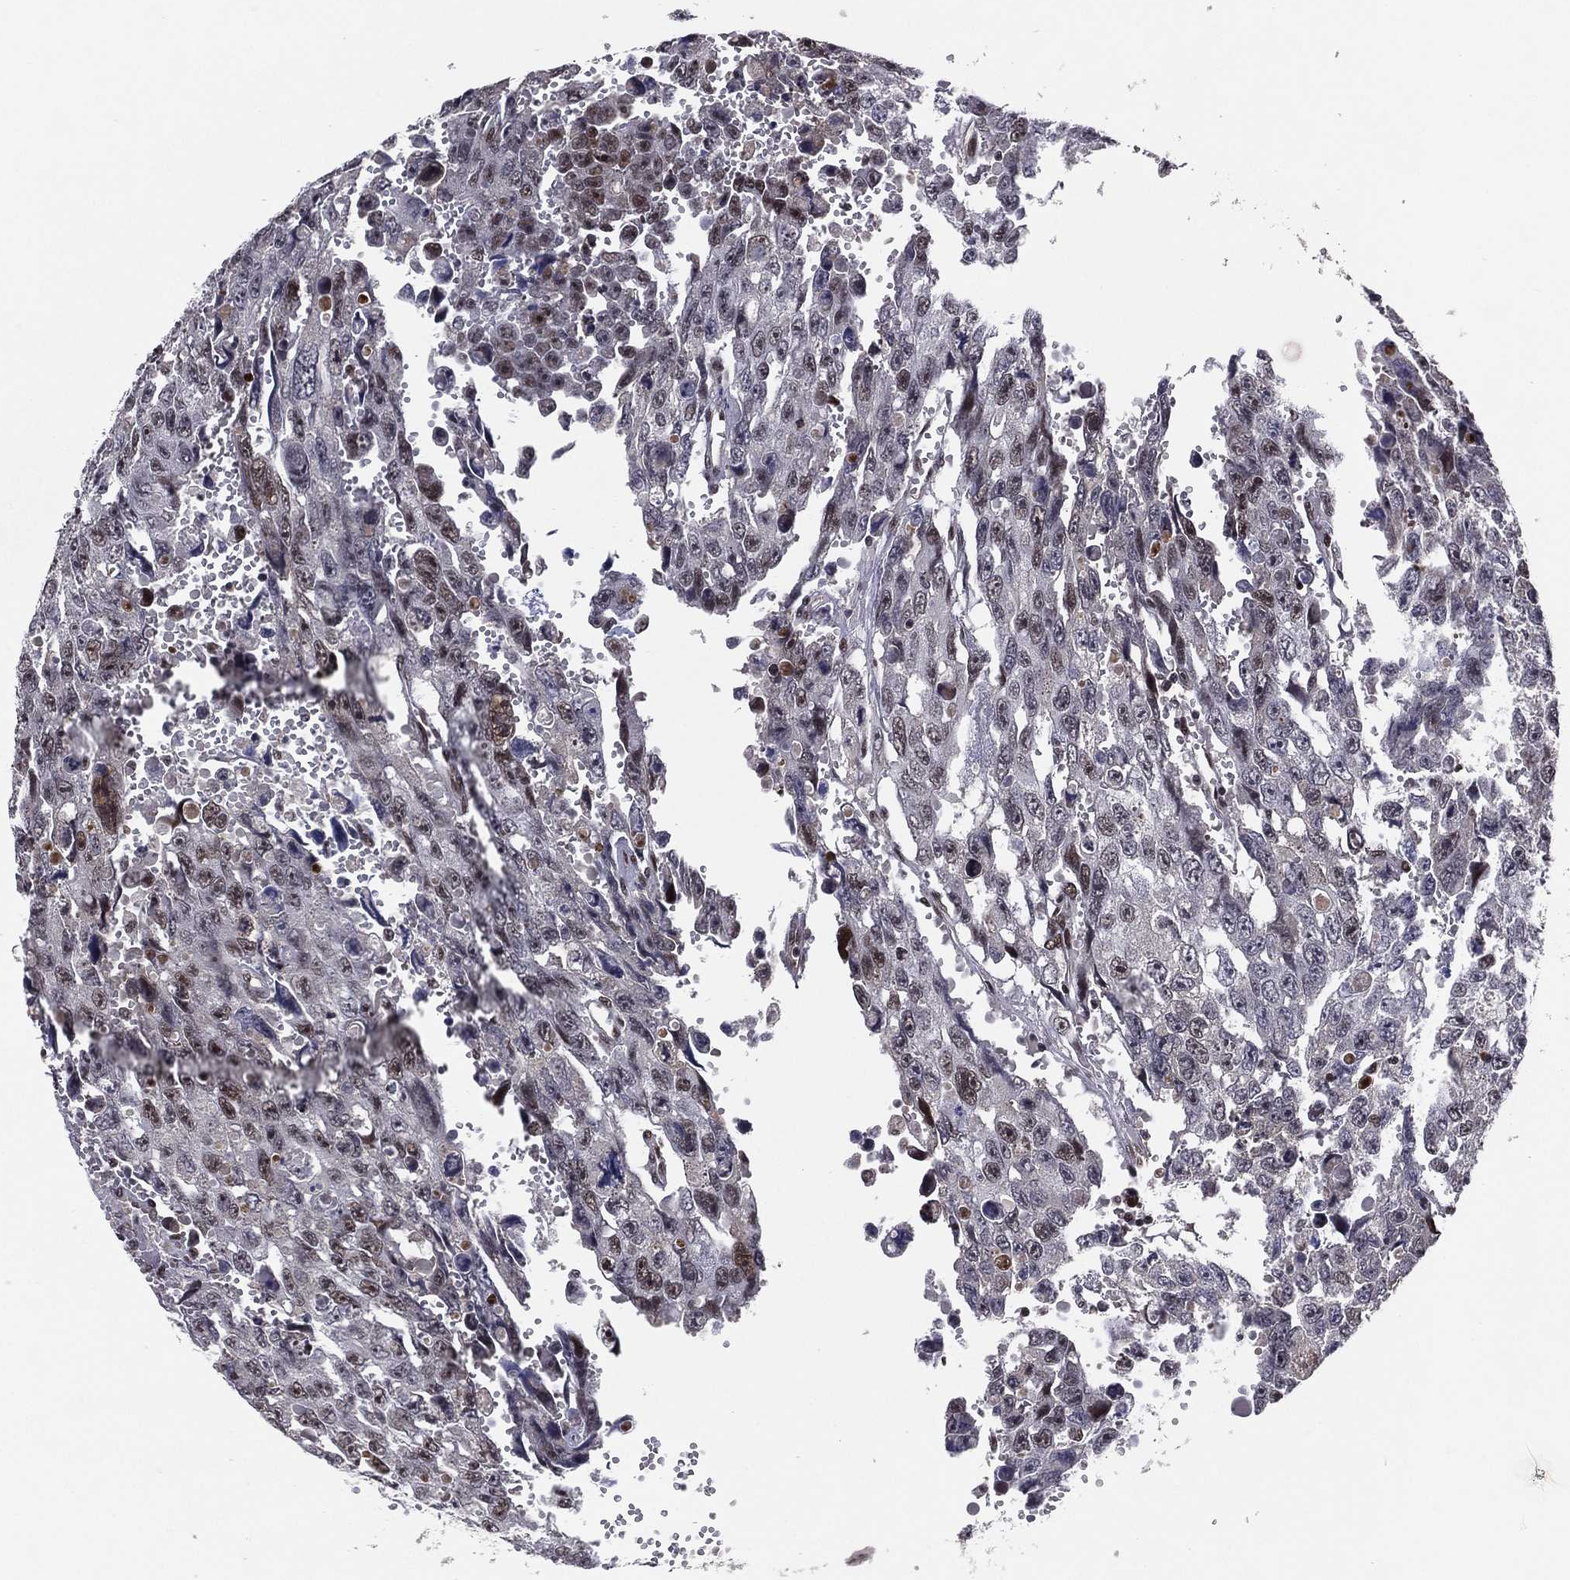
{"staining": {"intensity": "moderate", "quantity": "25%-75%", "location": "nuclear"}, "tissue": "testis cancer", "cell_type": "Tumor cells", "image_type": "cancer", "snomed": [{"axis": "morphology", "description": "Seminoma, NOS"}, {"axis": "topography", "description": "Testis"}], "caption": "A micrograph of human testis seminoma stained for a protein displays moderate nuclear brown staining in tumor cells. Using DAB (3,3'-diaminobenzidine) (brown) and hematoxylin (blue) stains, captured at high magnification using brightfield microscopy.", "gene": "GPALPP1", "patient": {"sex": "male", "age": 26}}